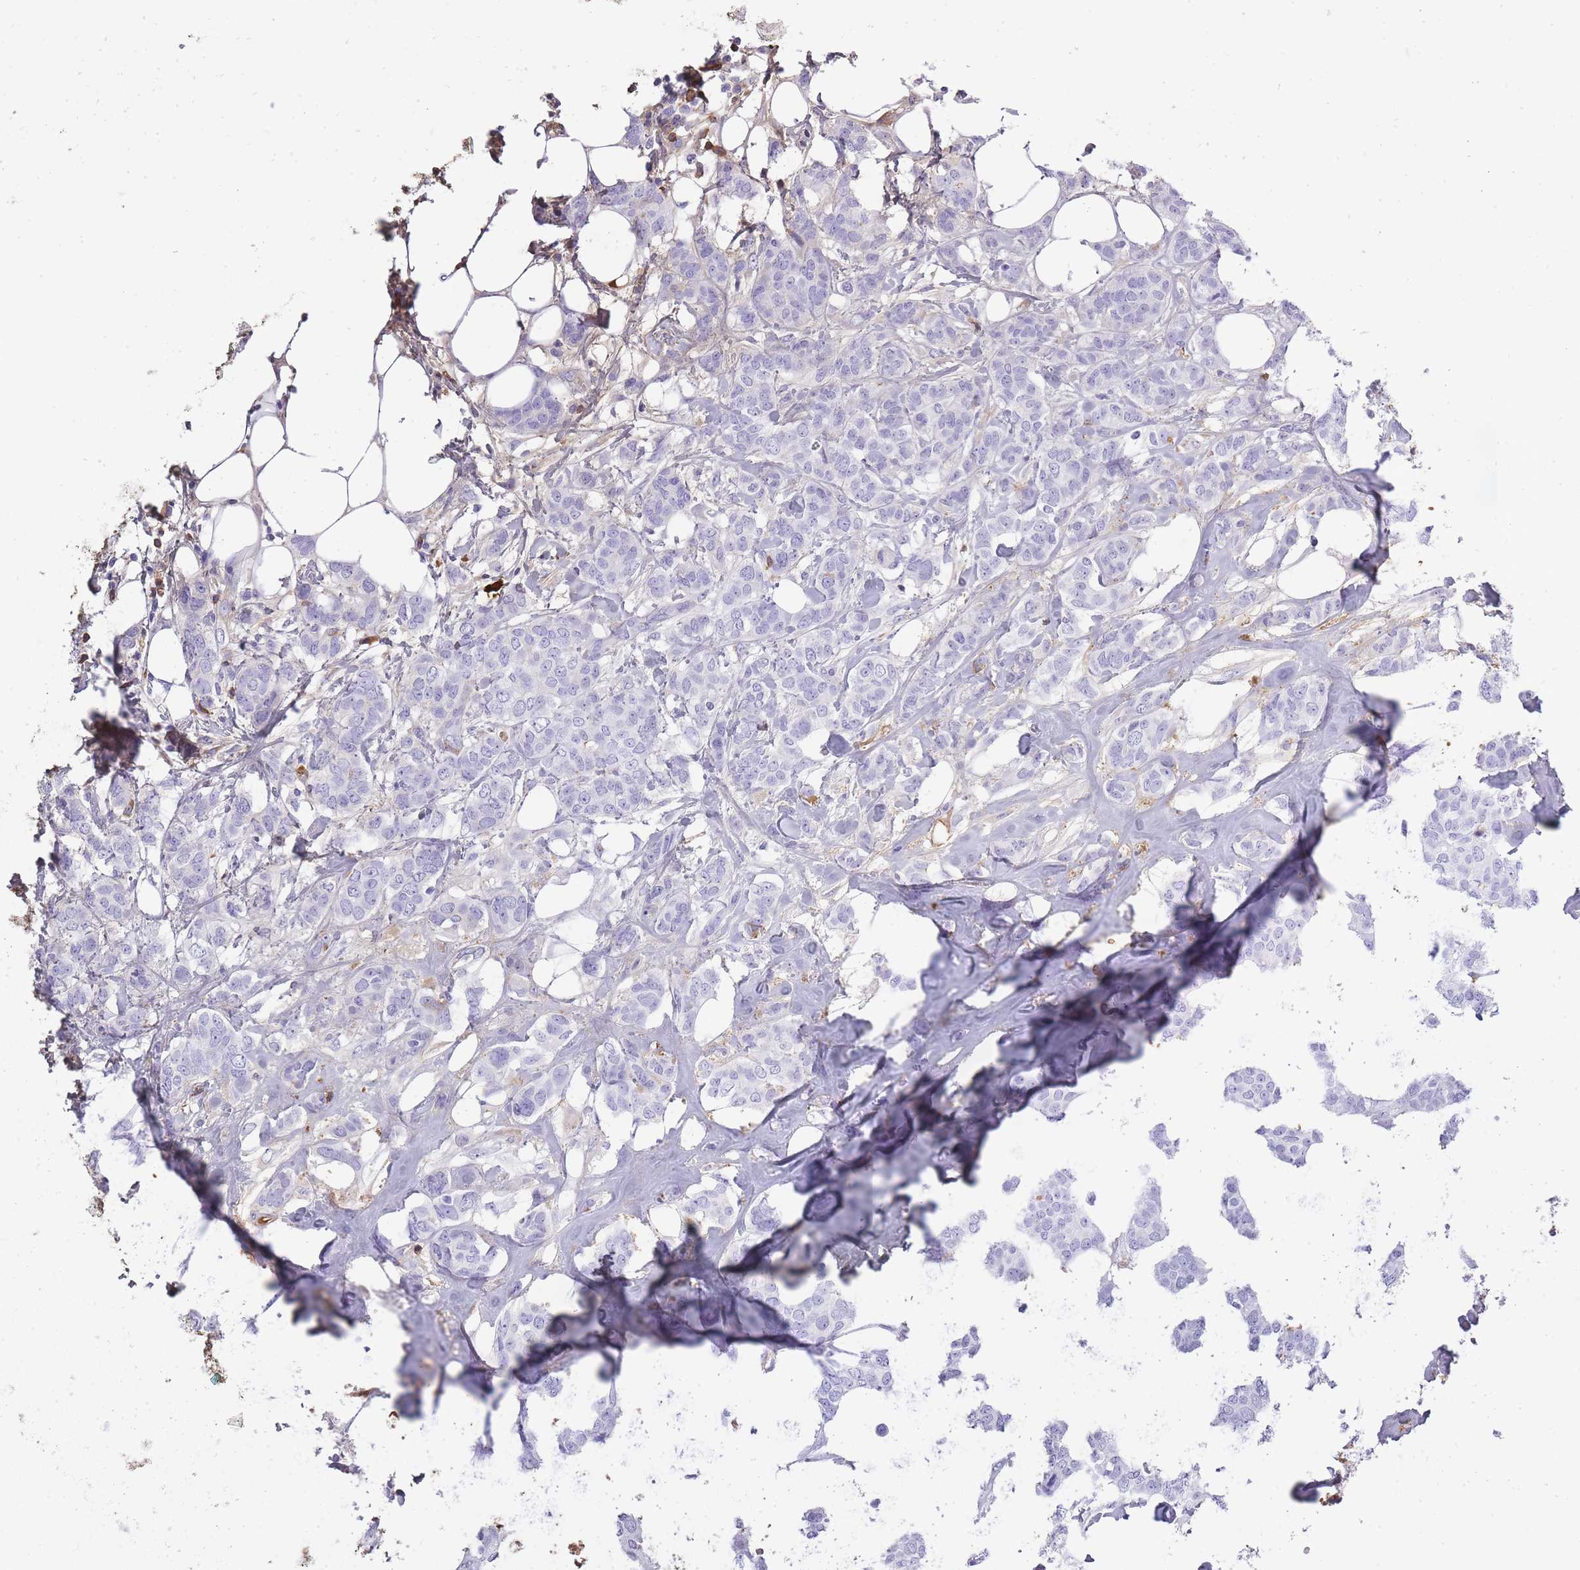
{"staining": {"intensity": "negative", "quantity": "none", "location": "none"}, "tissue": "breast cancer", "cell_type": "Tumor cells", "image_type": "cancer", "snomed": [{"axis": "morphology", "description": "Duct carcinoma"}, {"axis": "topography", "description": "Breast"}], "caption": "There is no significant staining in tumor cells of breast cancer (intraductal carcinoma).", "gene": "IGKV1D-42", "patient": {"sex": "female", "age": 72}}